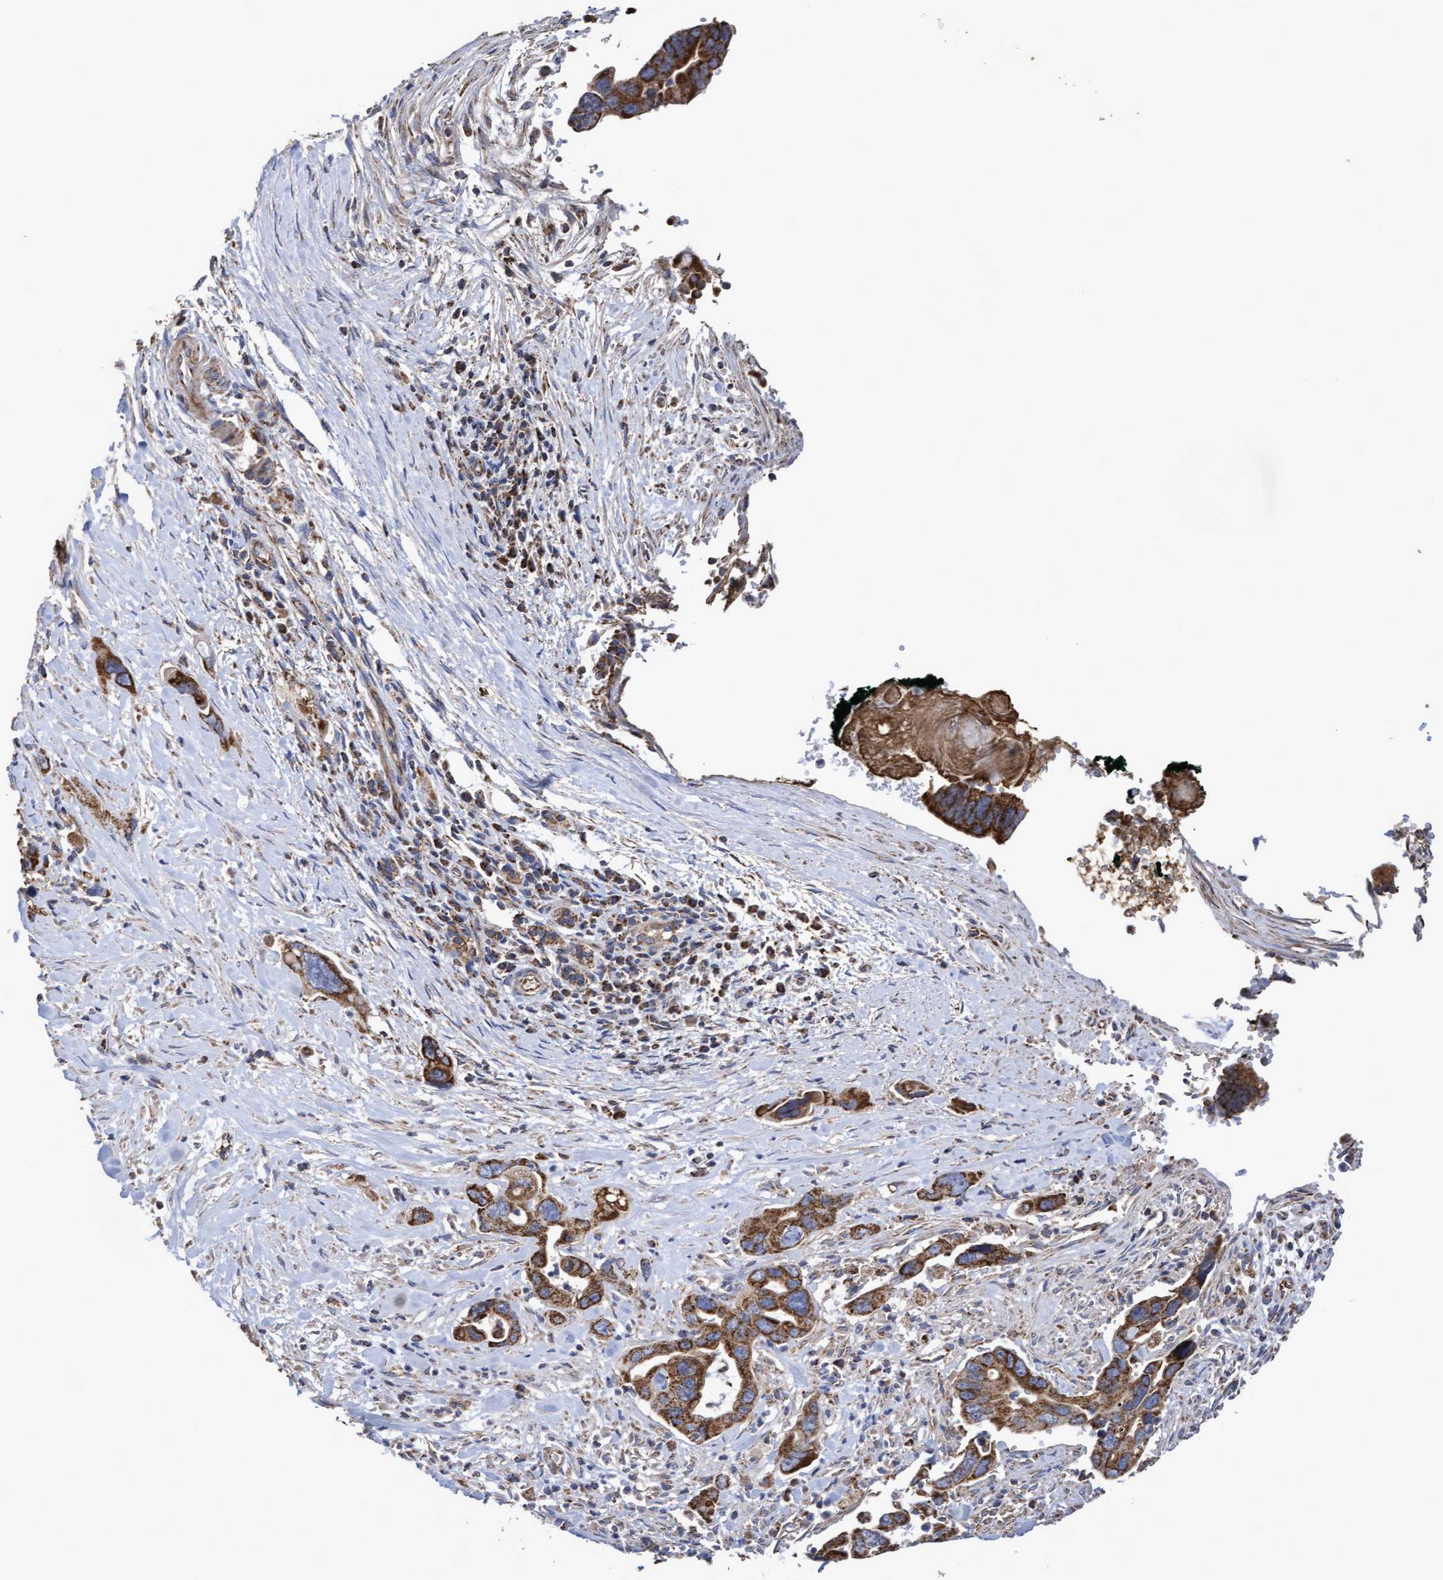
{"staining": {"intensity": "strong", "quantity": ">75%", "location": "cytoplasmic/membranous"}, "tissue": "pancreatic cancer", "cell_type": "Tumor cells", "image_type": "cancer", "snomed": [{"axis": "morphology", "description": "Adenocarcinoma, NOS"}, {"axis": "topography", "description": "Pancreas"}], "caption": "IHC histopathology image of human pancreatic cancer stained for a protein (brown), which shows high levels of strong cytoplasmic/membranous expression in about >75% of tumor cells.", "gene": "COBL", "patient": {"sex": "female", "age": 70}}